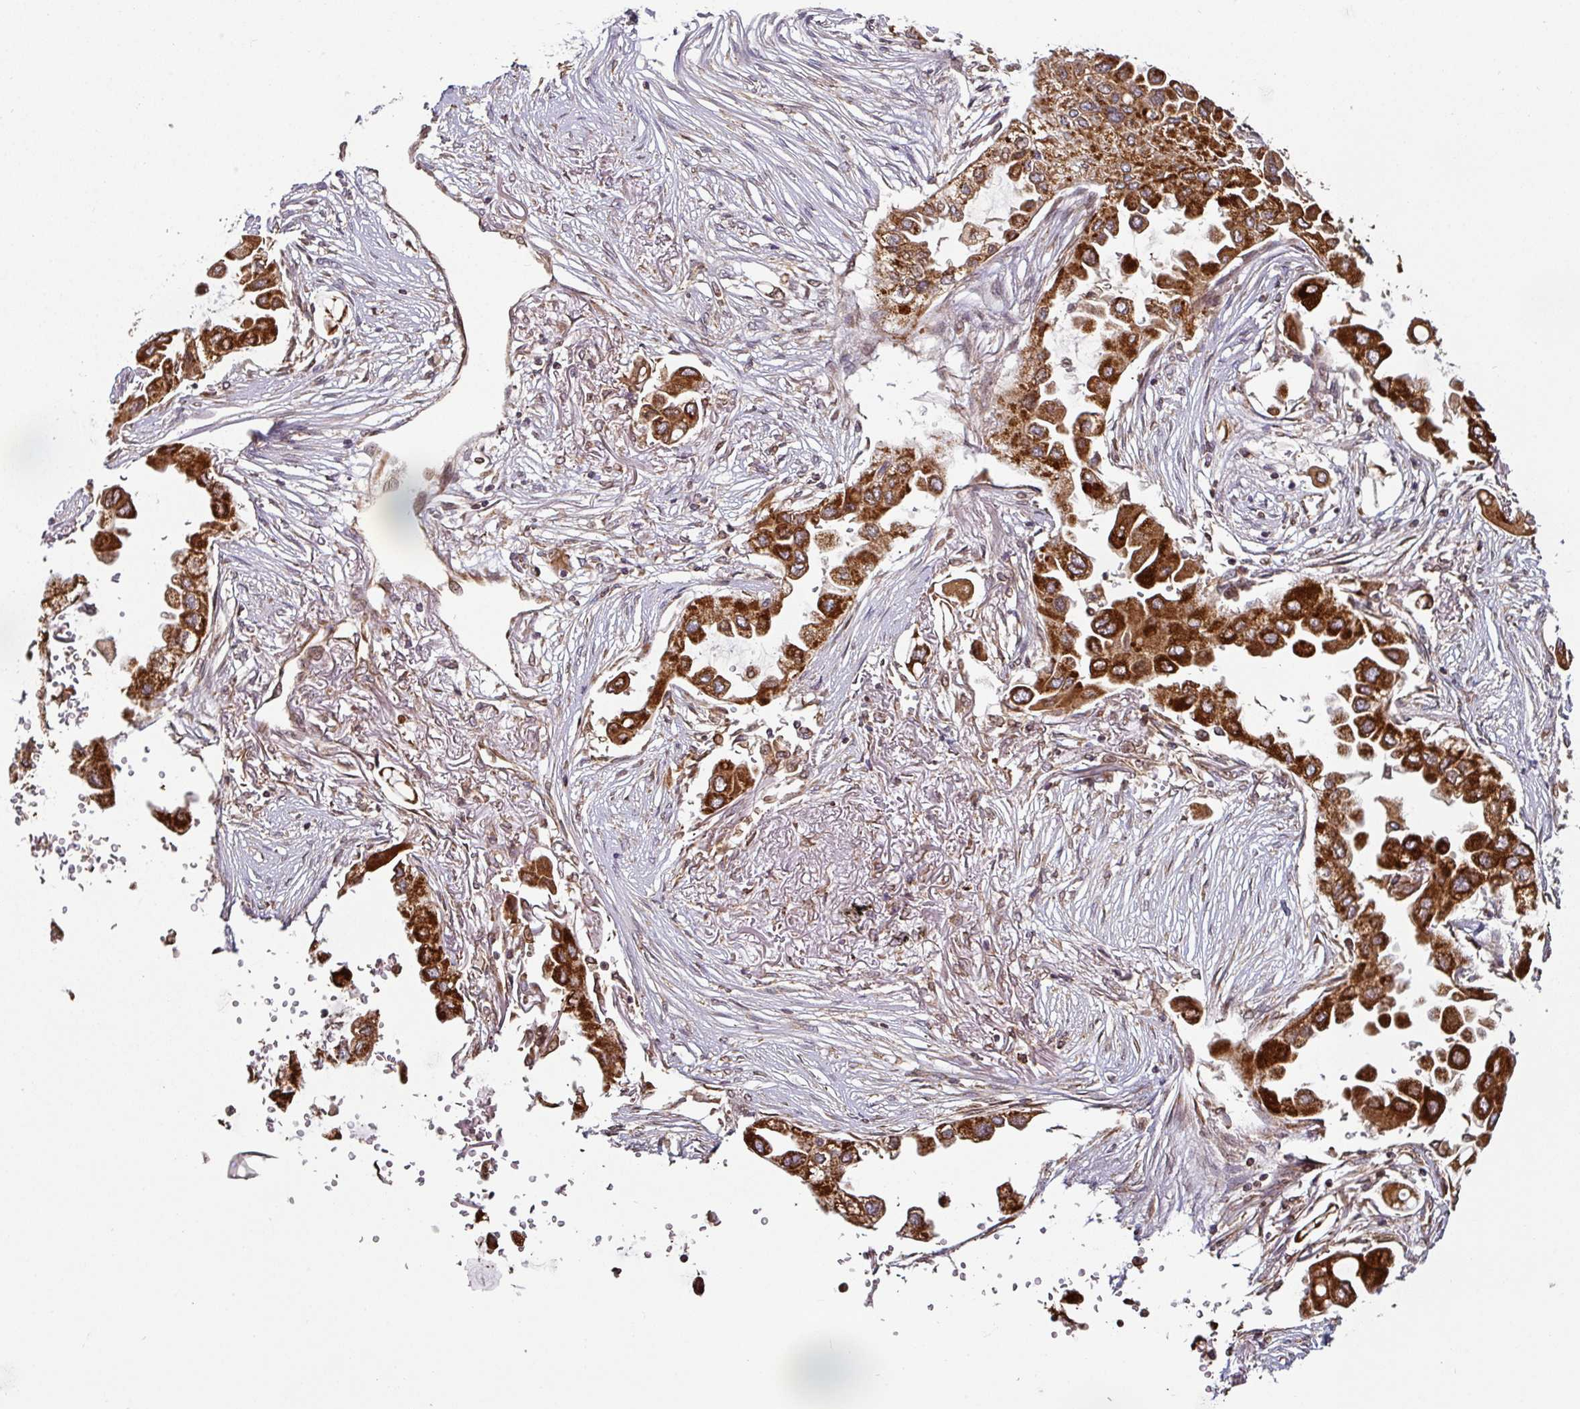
{"staining": {"intensity": "strong", "quantity": ">75%", "location": "cytoplasmic/membranous"}, "tissue": "lung cancer", "cell_type": "Tumor cells", "image_type": "cancer", "snomed": [{"axis": "morphology", "description": "Adenocarcinoma, NOS"}, {"axis": "topography", "description": "Lung"}], "caption": "The immunohistochemical stain labels strong cytoplasmic/membranous expression in tumor cells of lung adenocarcinoma tissue.", "gene": "TRAP1", "patient": {"sex": "female", "age": 76}}